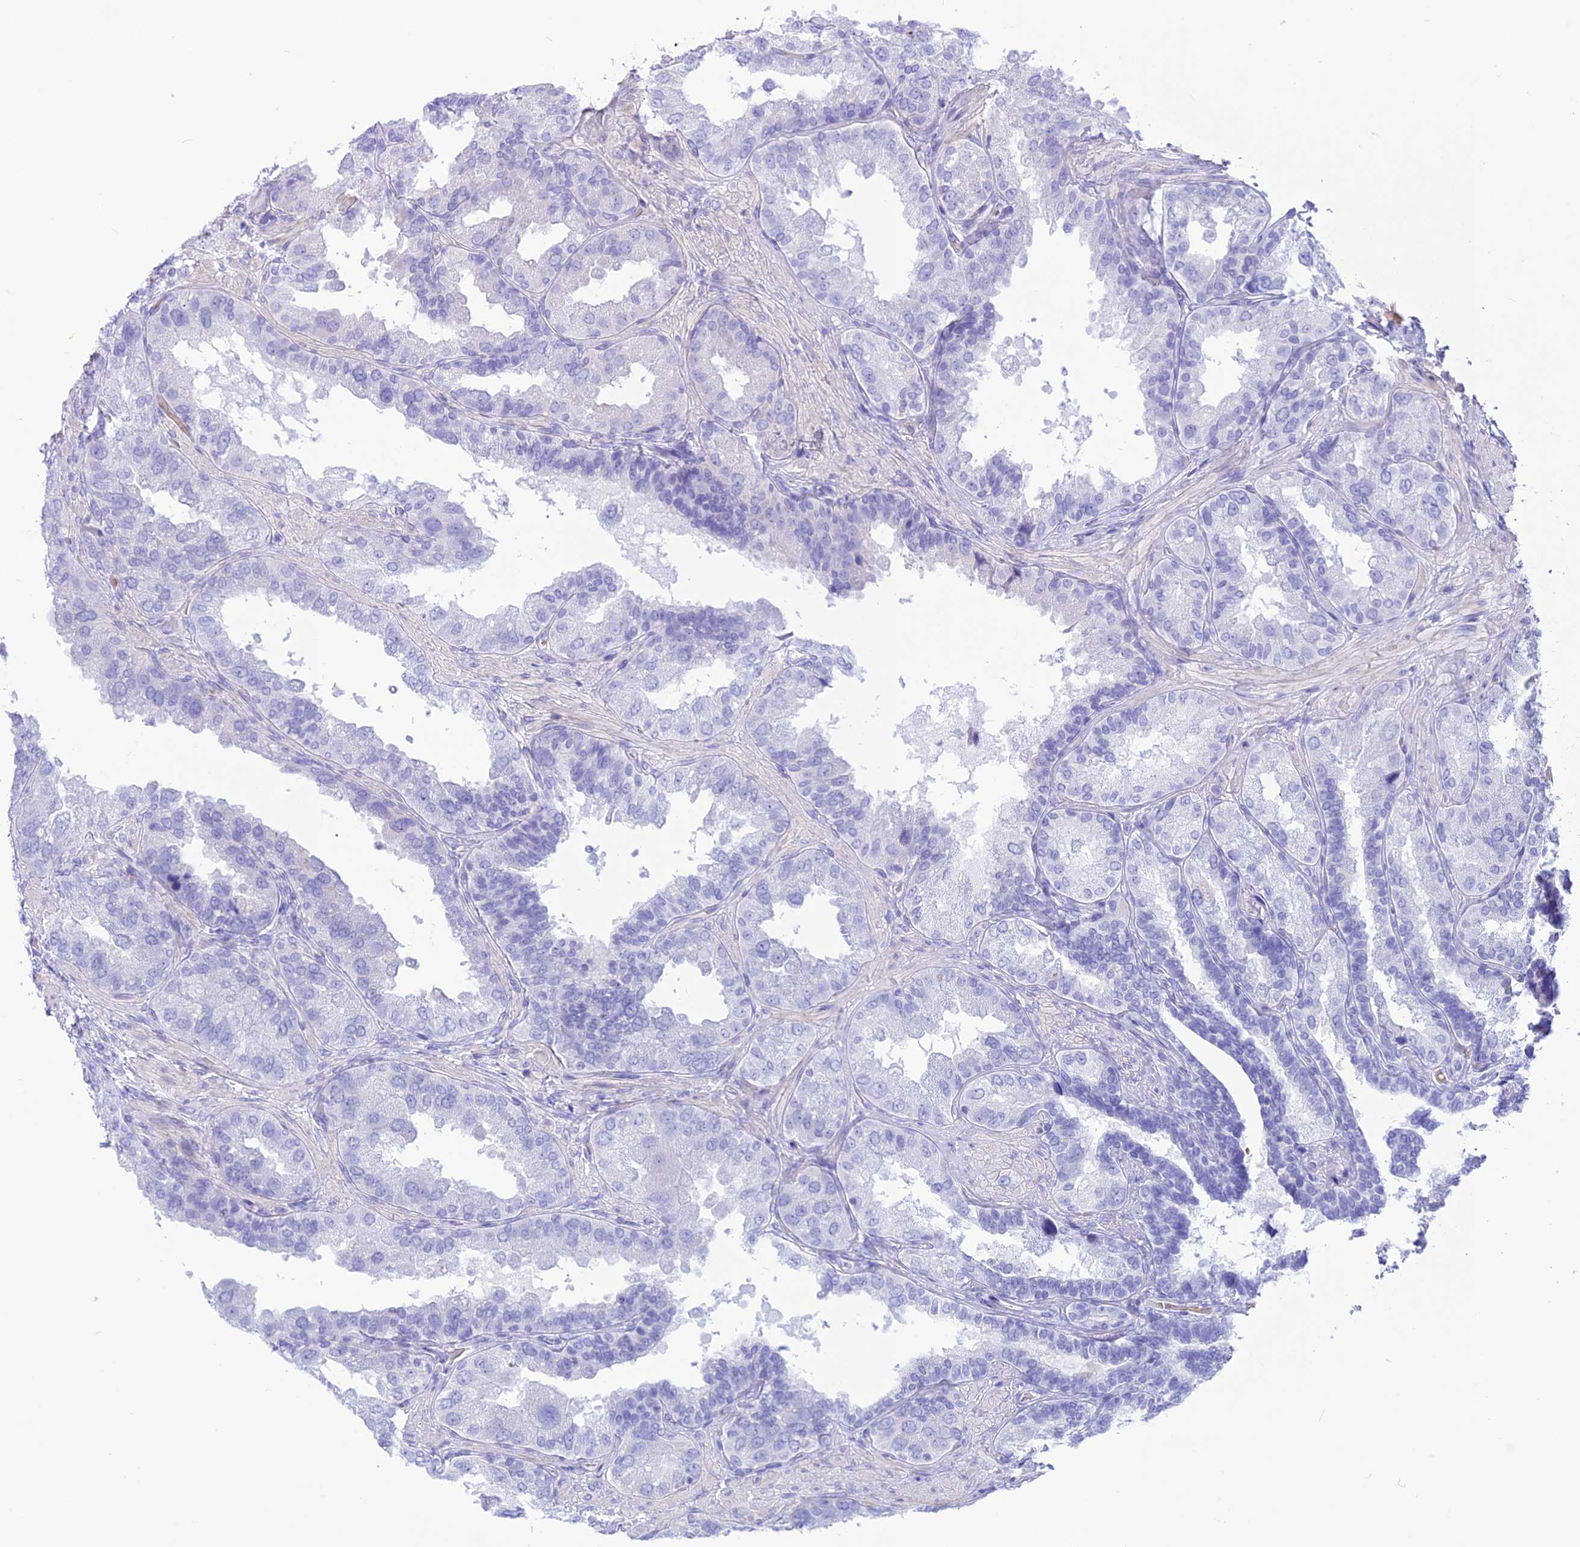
{"staining": {"intensity": "negative", "quantity": "none", "location": "none"}, "tissue": "seminal vesicle", "cell_type": "Glandular cells", "image_type": "normal", "snomed": [{"axis": "morphology", "description": "Normal tissue, NOS"}, {"axis": "topography", "description": "Seminal veicle"}, {"axis": "topography", "description": "Peripheral nerve tissue"}], "caption": "This is an IHC micrograph of normal human seminal vesicle. There is no expression in glandular cells.", "gene": "GLYATL1B", "patient": {"sex": "male", "age": 63}}